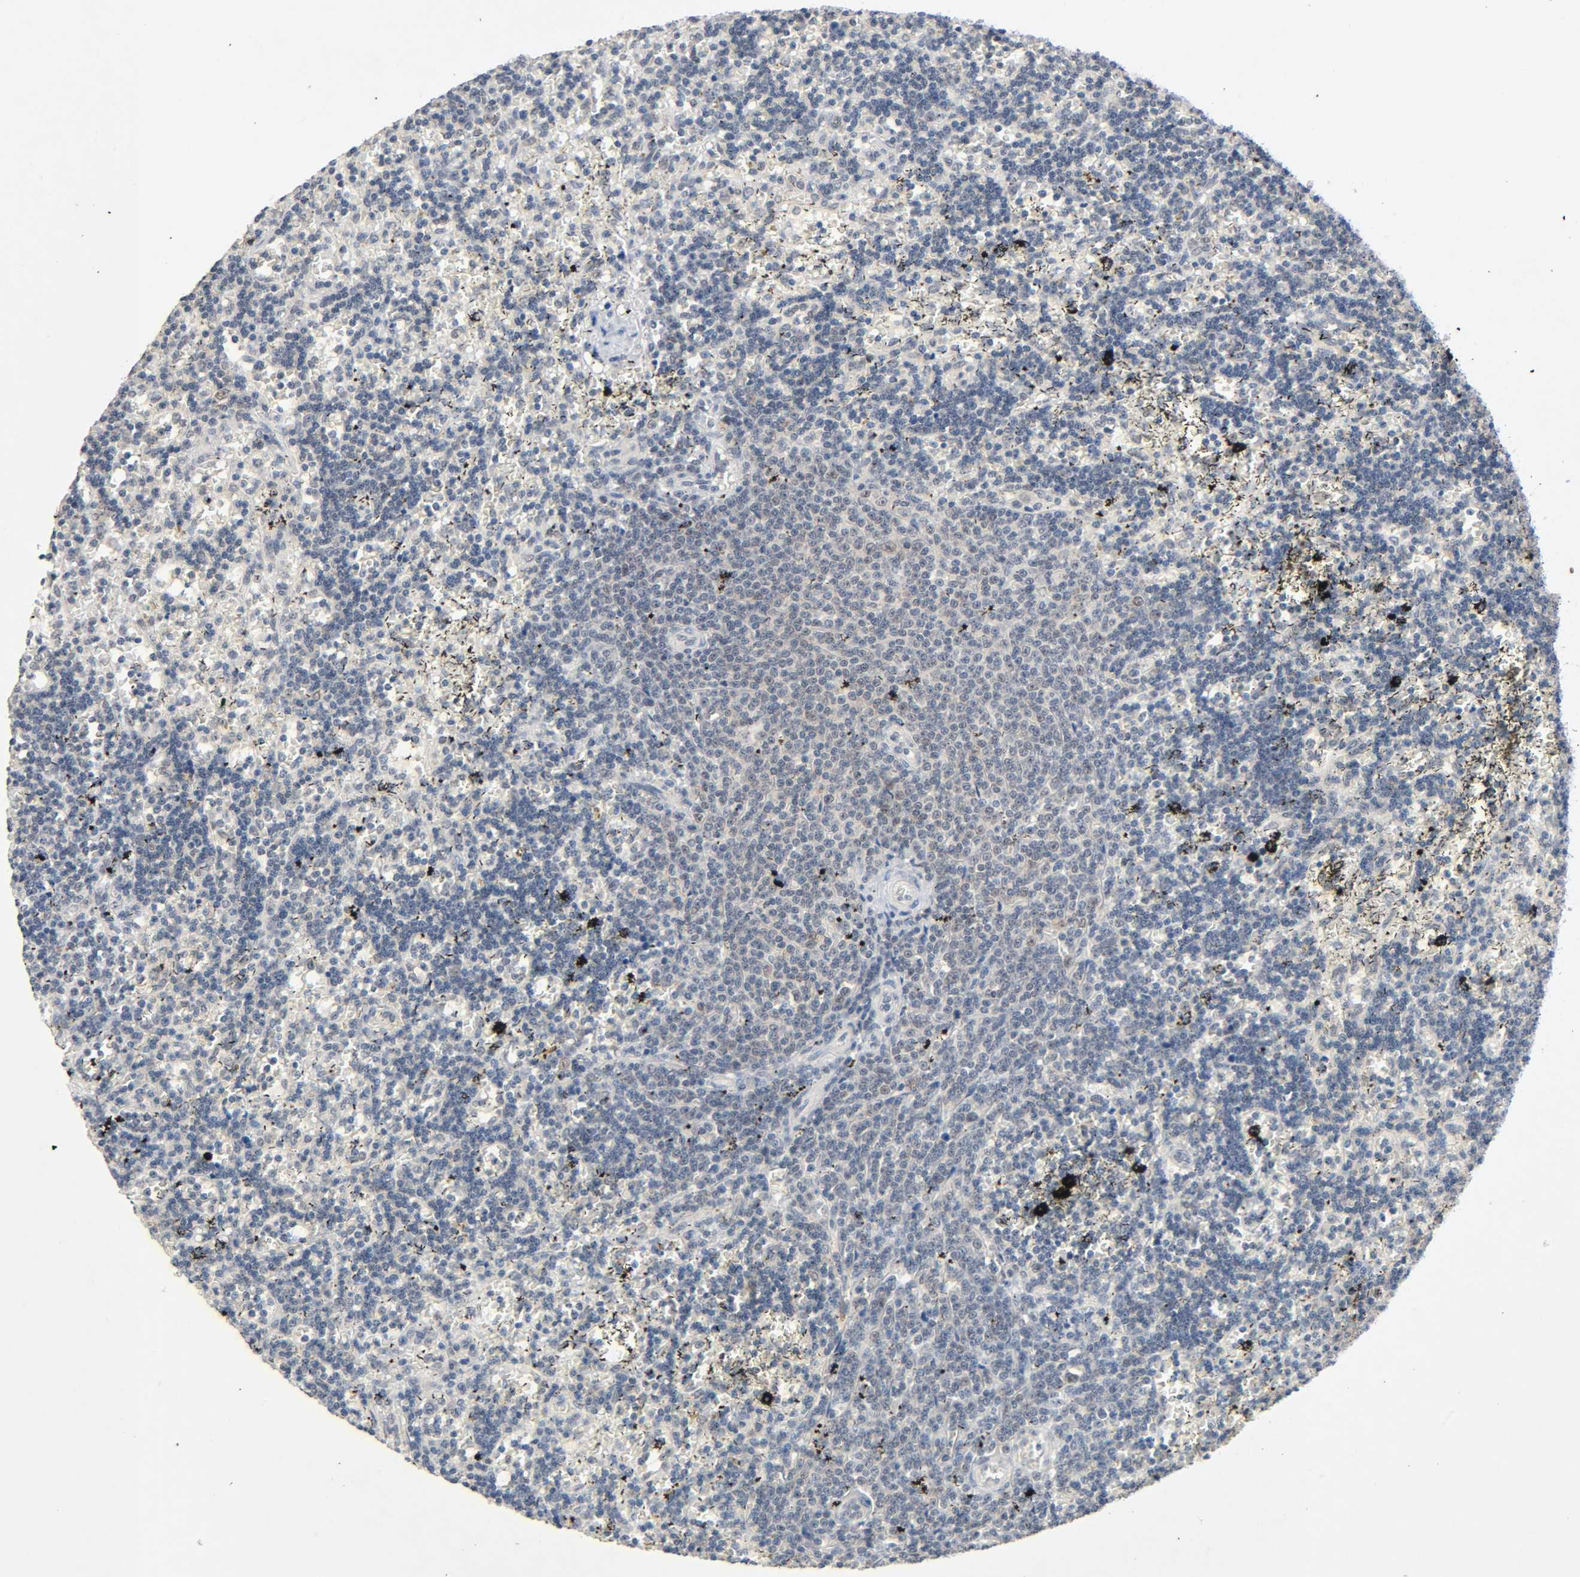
{"staining": {"intensity": "weak", "quantity": "<25%", "location": "nuclear"}, "tissue": "lymphoma", "cell_type": "Tumor cells", "image_type": "cancer", "snomed": [{"axis": "morphology", "description": "Malignant lymphoma, non-Hodgkin's type, Low grade"}, {"axis": "topography", "description": "Spleen"}], "caption": "IHC micrograph of human lymphoma stained for a protein (brown), which demonstrates no expression in tumor cells.", "gene": "MAPKAPK5", "patient": {"sex": "male", "age": 60}}